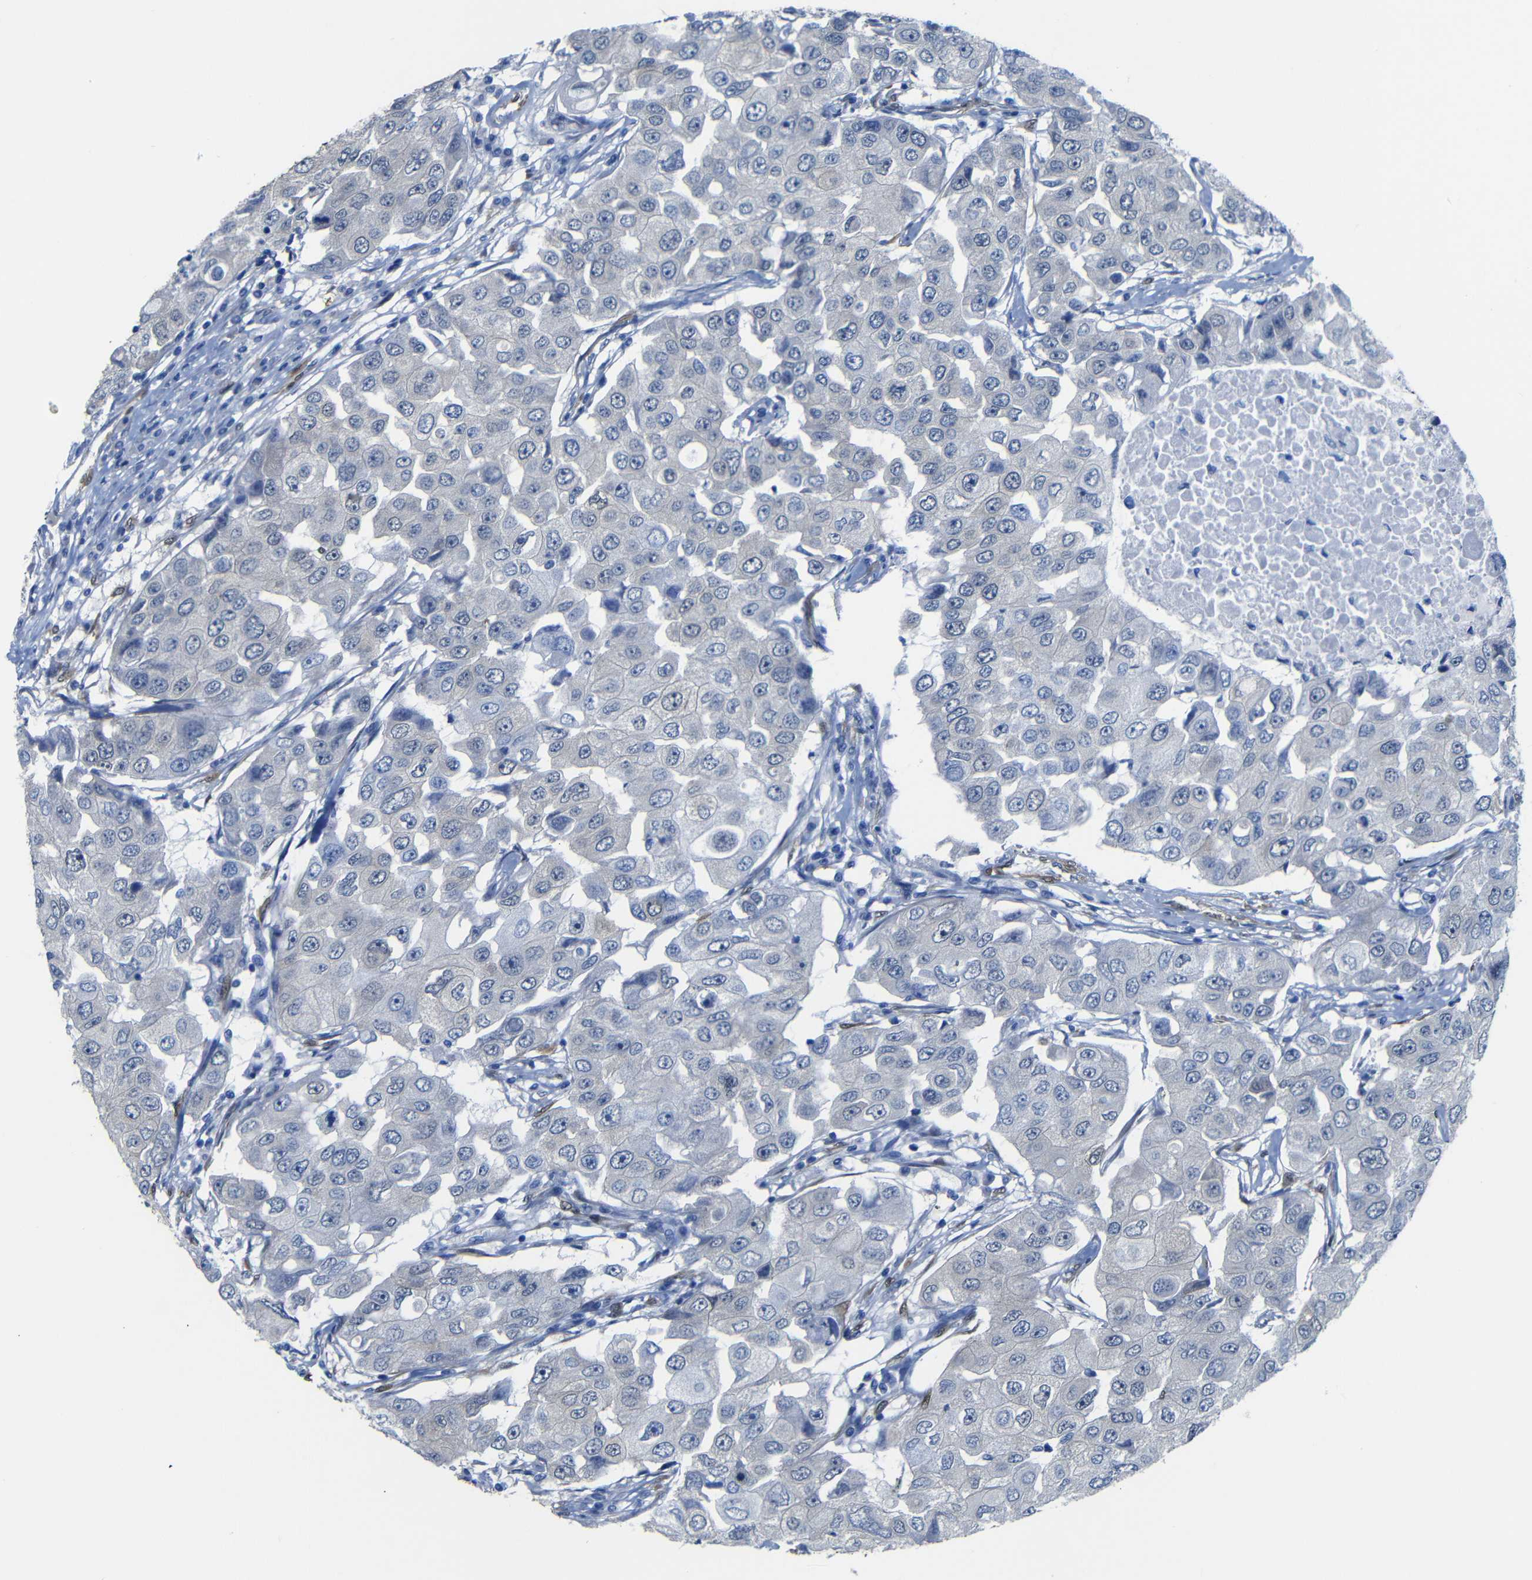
{"staining": {"intensity": "negative", "quantity": "none", "location": "none"}, "tissue": "breast cancer", "cell_type": "Tumor cells", "image_type": "cancer", "snomed": [{"axis": "morphology", "description": "Duct carcinoma"}, {"axis": "topography", "description": "Breast"}], "caption": "Histopathology image shows no significant protein positivity in tumor cells of breast cancer. (Immunohistochemistry, brightfield microscopy, high magnification).", "gene": "YAP1", "patient": {"sex": "female", "age": 27}}